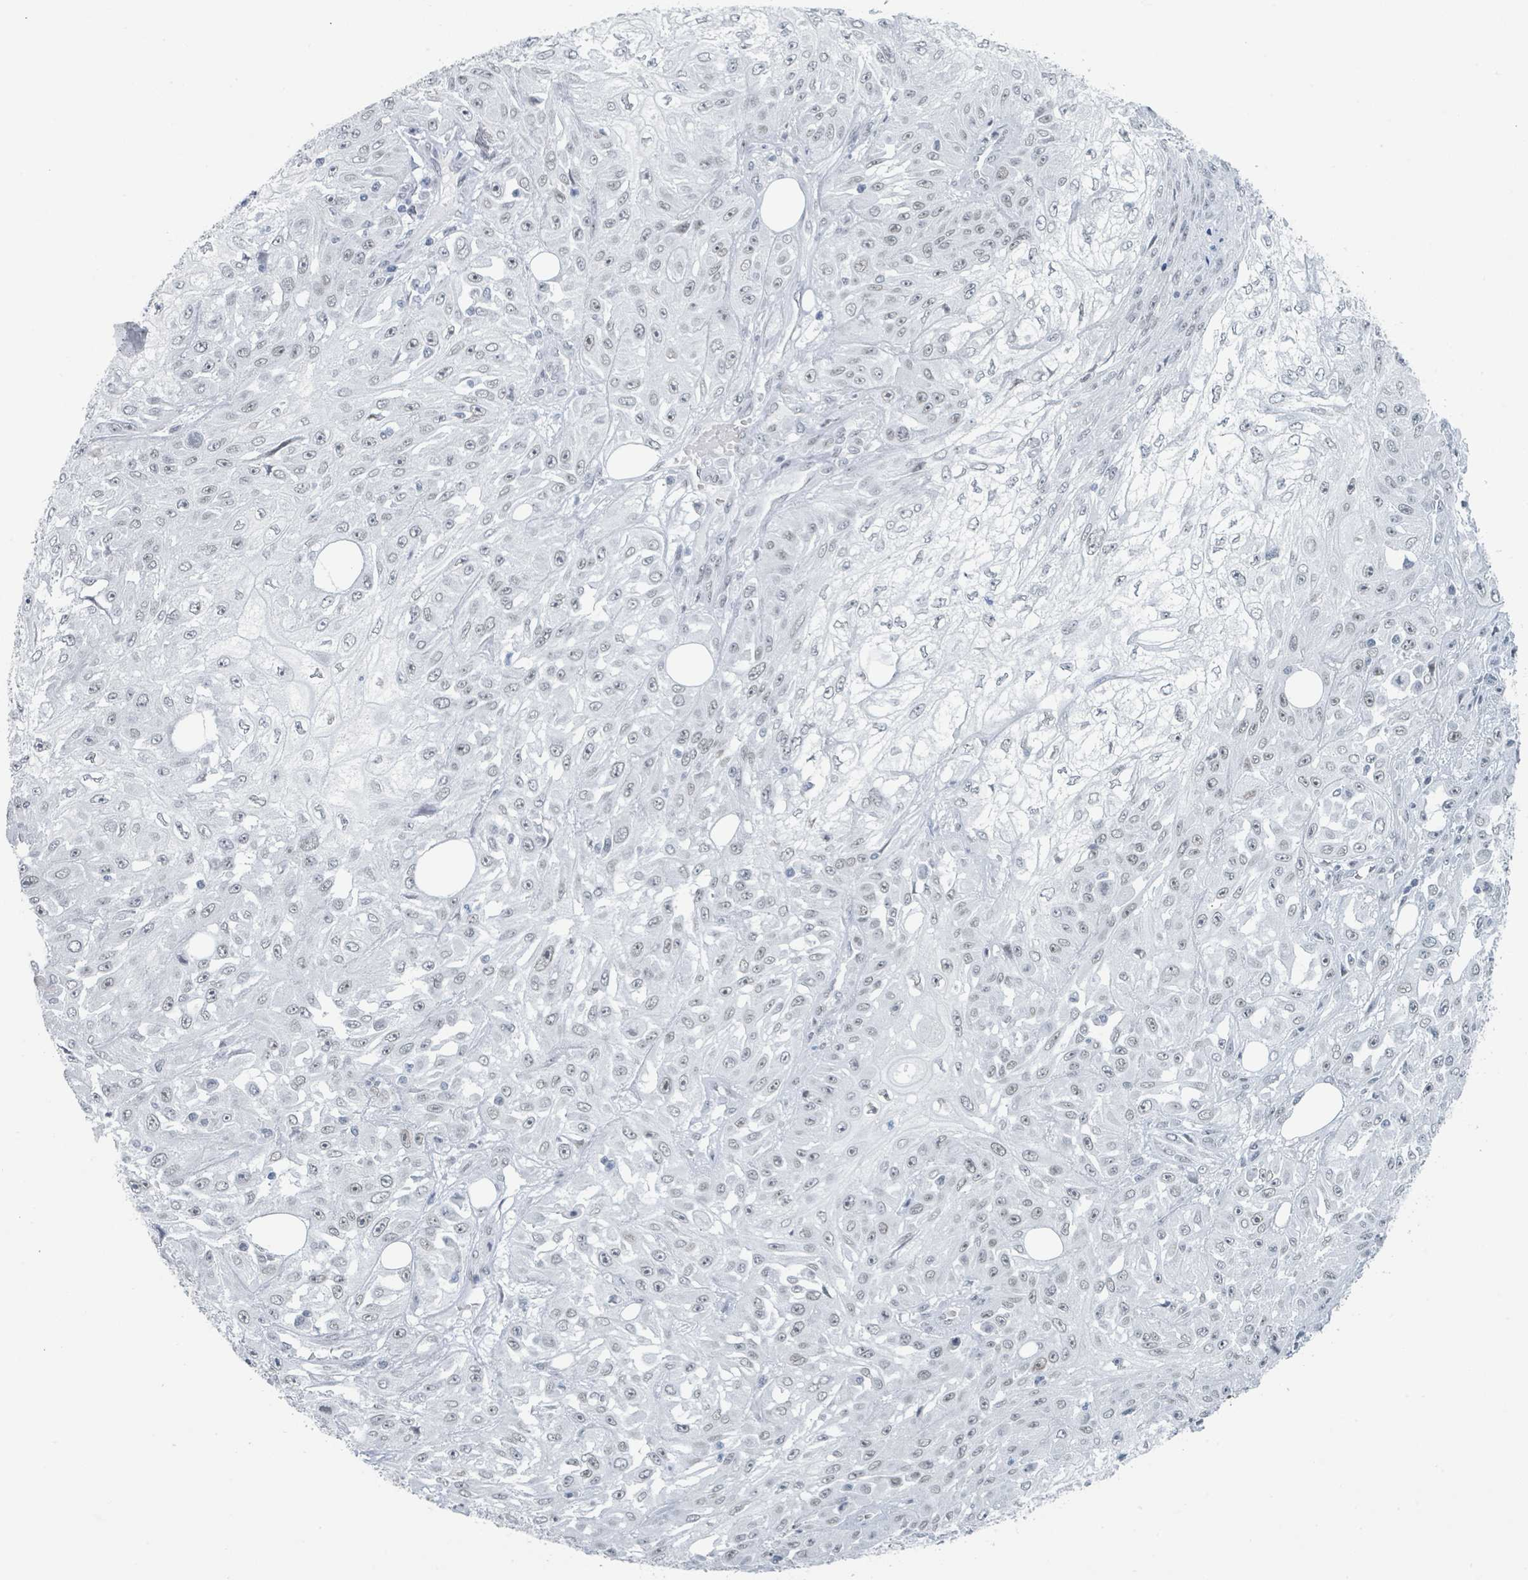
{"staining": {"intensity": "weak", "quantity": "<25%", "location": "nuclear"}, "tissue": "skin cancer", "cell_type": "Tumor cells", "image_type": "cancer", "snomed": [{"axis": "morphology", "description": "Squamous cell carcinoma, NOS"}, {"axis": "morphology", "description": "Squamous cell carcinoma, metastatic, NOS"}, {"axis": "topography", "description": "Skin"}, {"axis": "topography", "description": "Lymph node"}], "caption": "DAB (3,3'-diaminobenzidine) immunohistochemical staining of skin cancer exhibits no significant expression in tumor cells. Nuclei are stained in blue.", "gene": "EHMT2", "patient": {"sex": "male", "age": 75}}